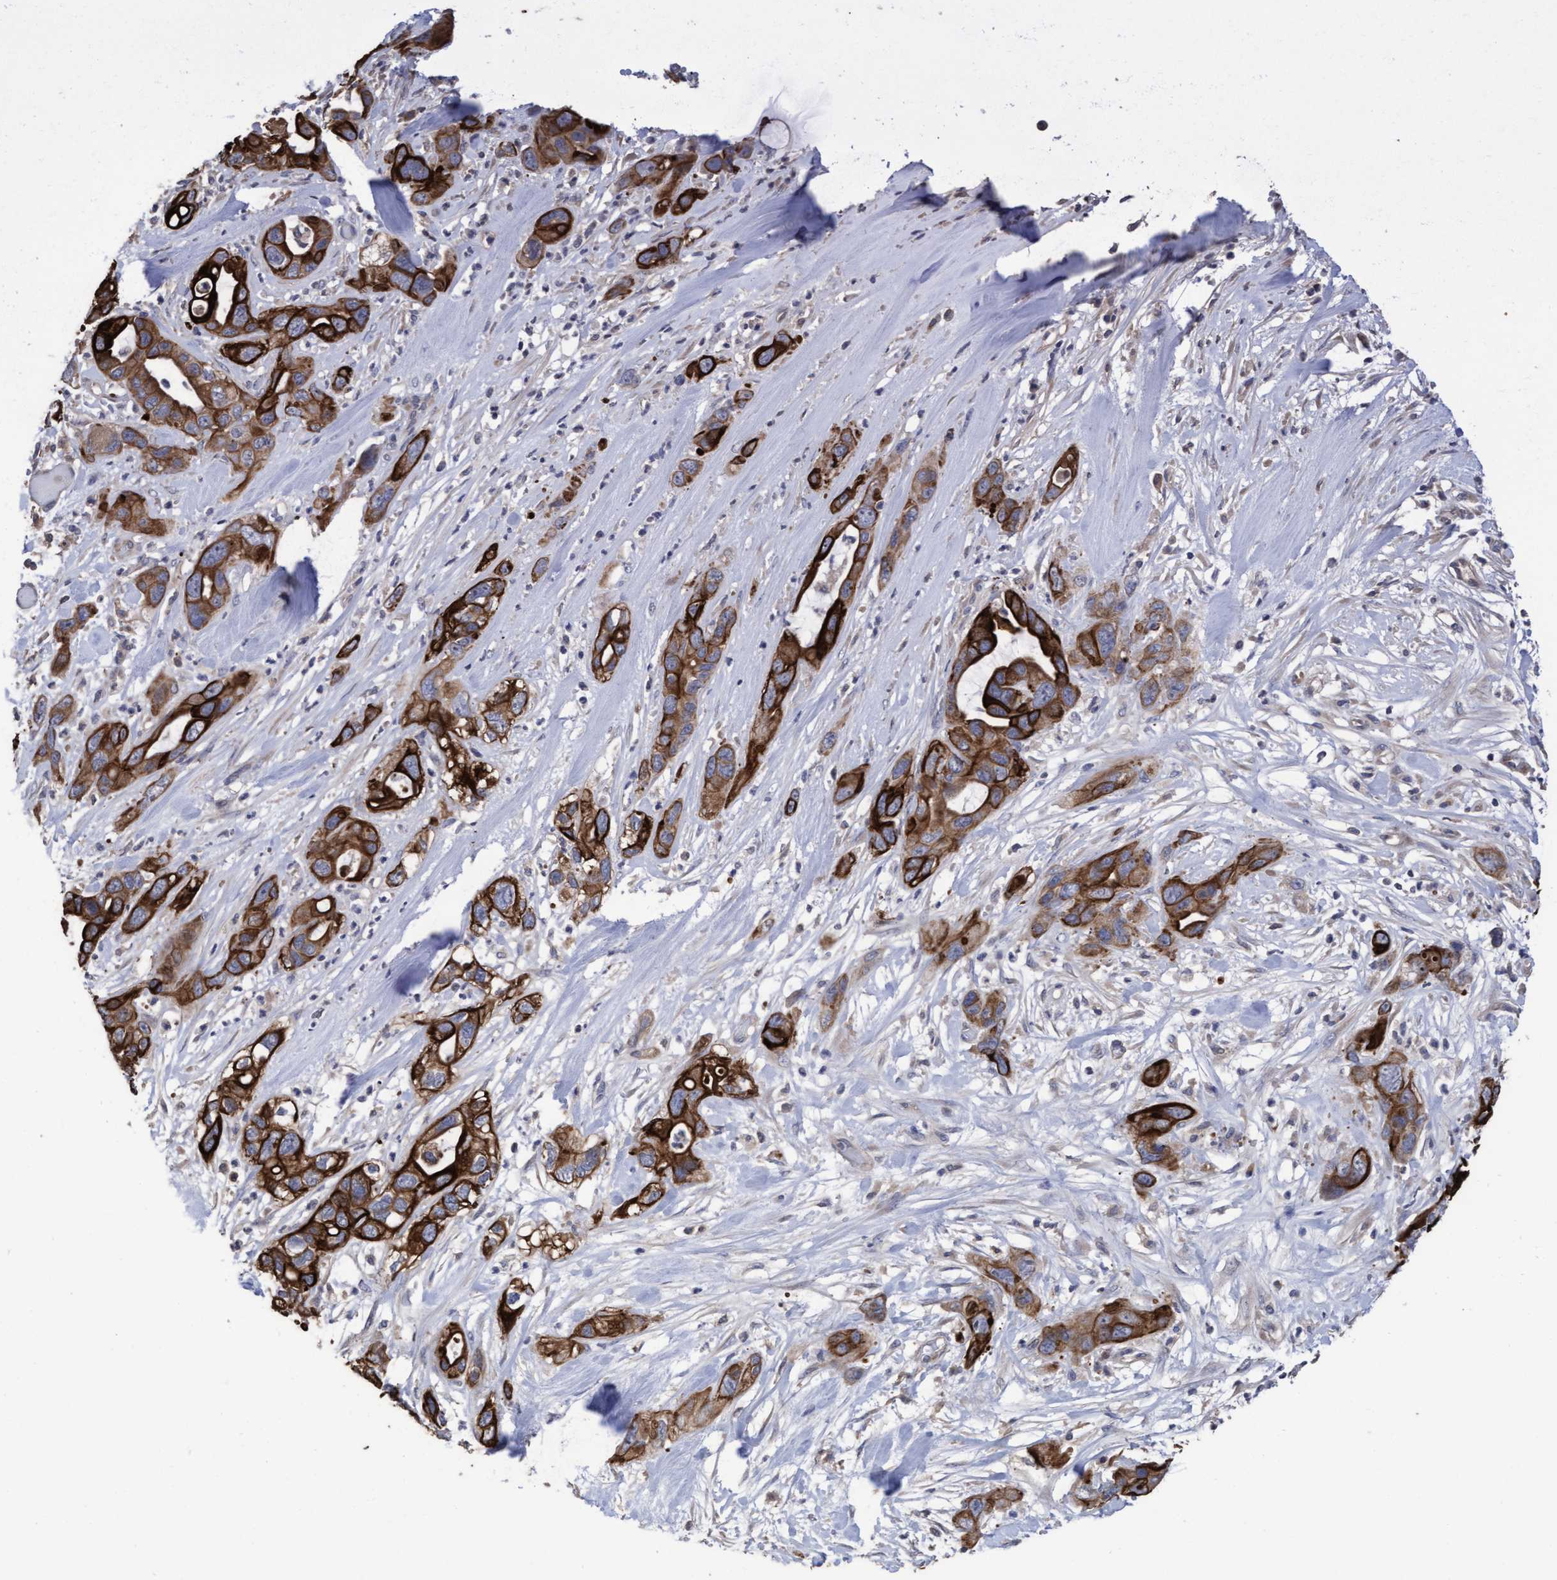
{"staining": {"intensity": "strong", "quantity": ">75%", "location": "cytoplasmic/membranous"}, "tissue": "pancreatic cancer", "cell_type": "Tumor cells", "image_type": "cancer", "snomed": [{"axis": "morphology", "description": "Adenocarcinoma, NOS"}, {"axis": "topography", "description": "Pancreas"}], "caption": "Human pancreatic adenocarcinoma stained with a brown dye displays strong cytoplasmic/membranous positive positivity in approximately >75% of tumor cells.", "gene": "KRT24", "patient": {"sex": "female", "age": 71}}